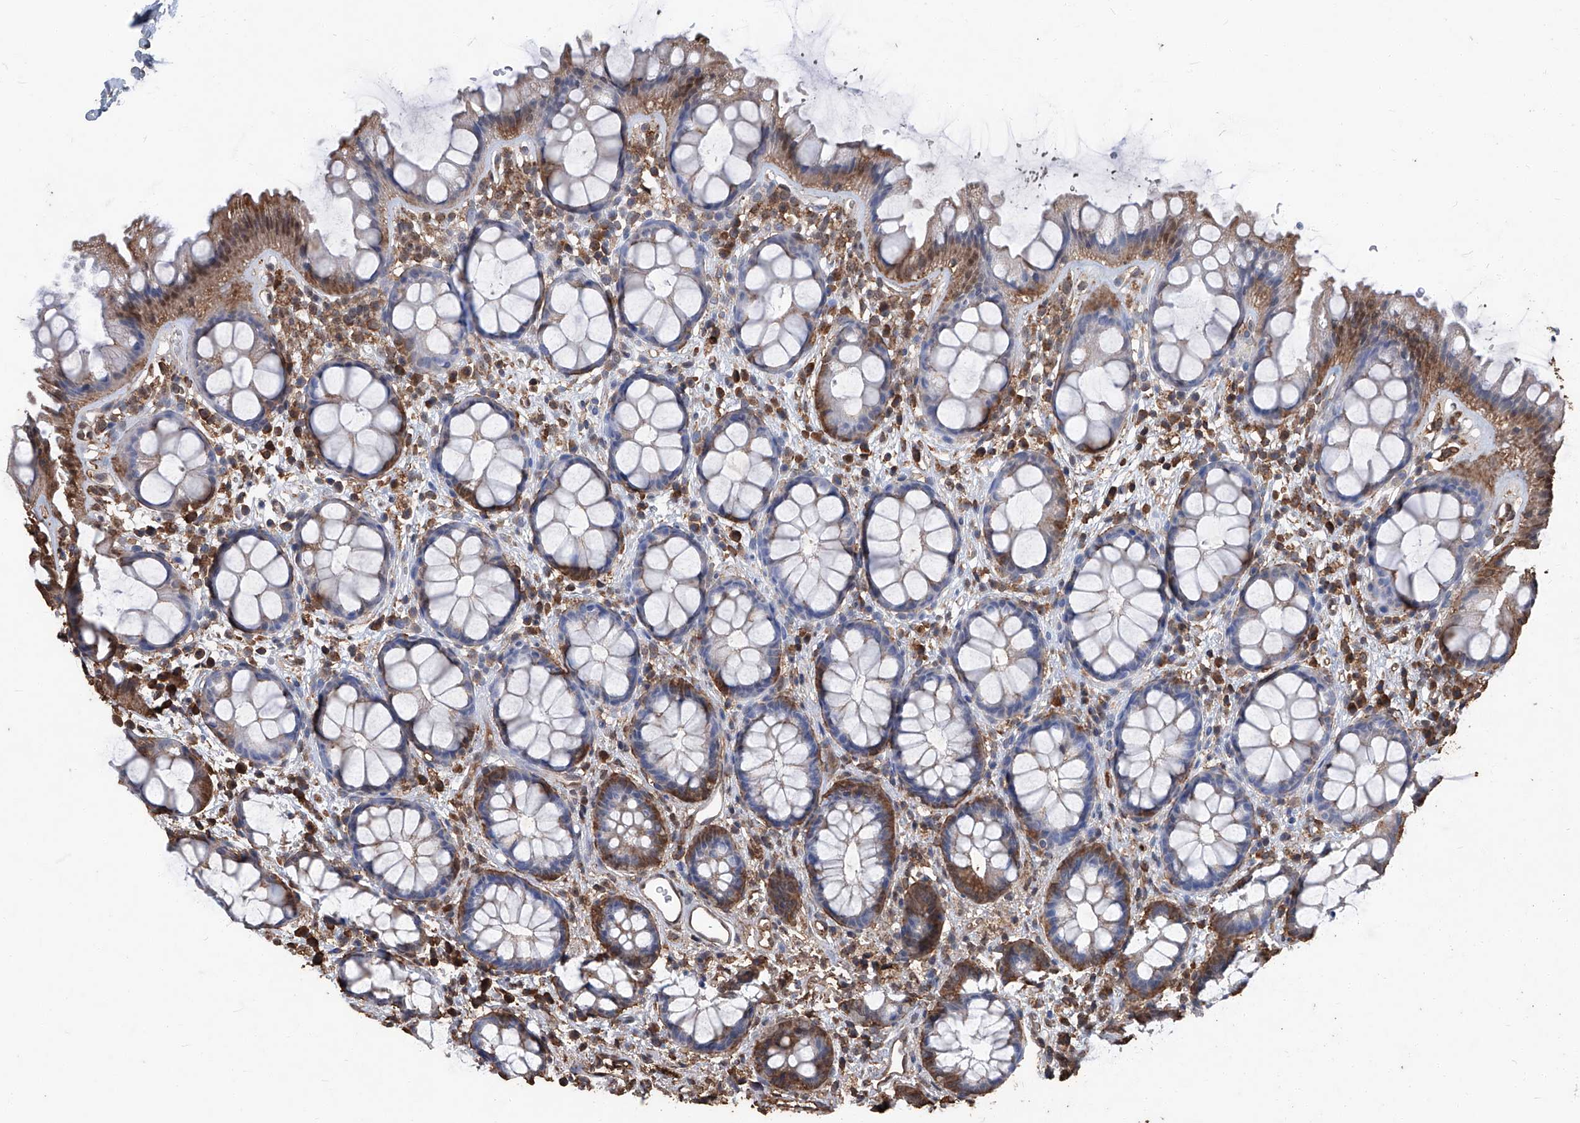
{"staining": {"intensity": "moderate", "quantity": ">75%", "location": "cytoplasmic/membranous"}, "tissue": "rectum", "cell_type": "Glandular cells", "image_type": "normal", "snomed": [{"axis": "morphology", "description": "Normal tissue, NOS"}, {"axis": "topography", "description": "Rectum"}], "caption": "Immunohistochemistry (IHC) (DAB) staining of unremarkable rectum displays moderate cytoplasmic/membranous protein staining in about >75% of glandular cells.", "gene": "STARD7", "patient": {"sex": "female", "age": 65}}